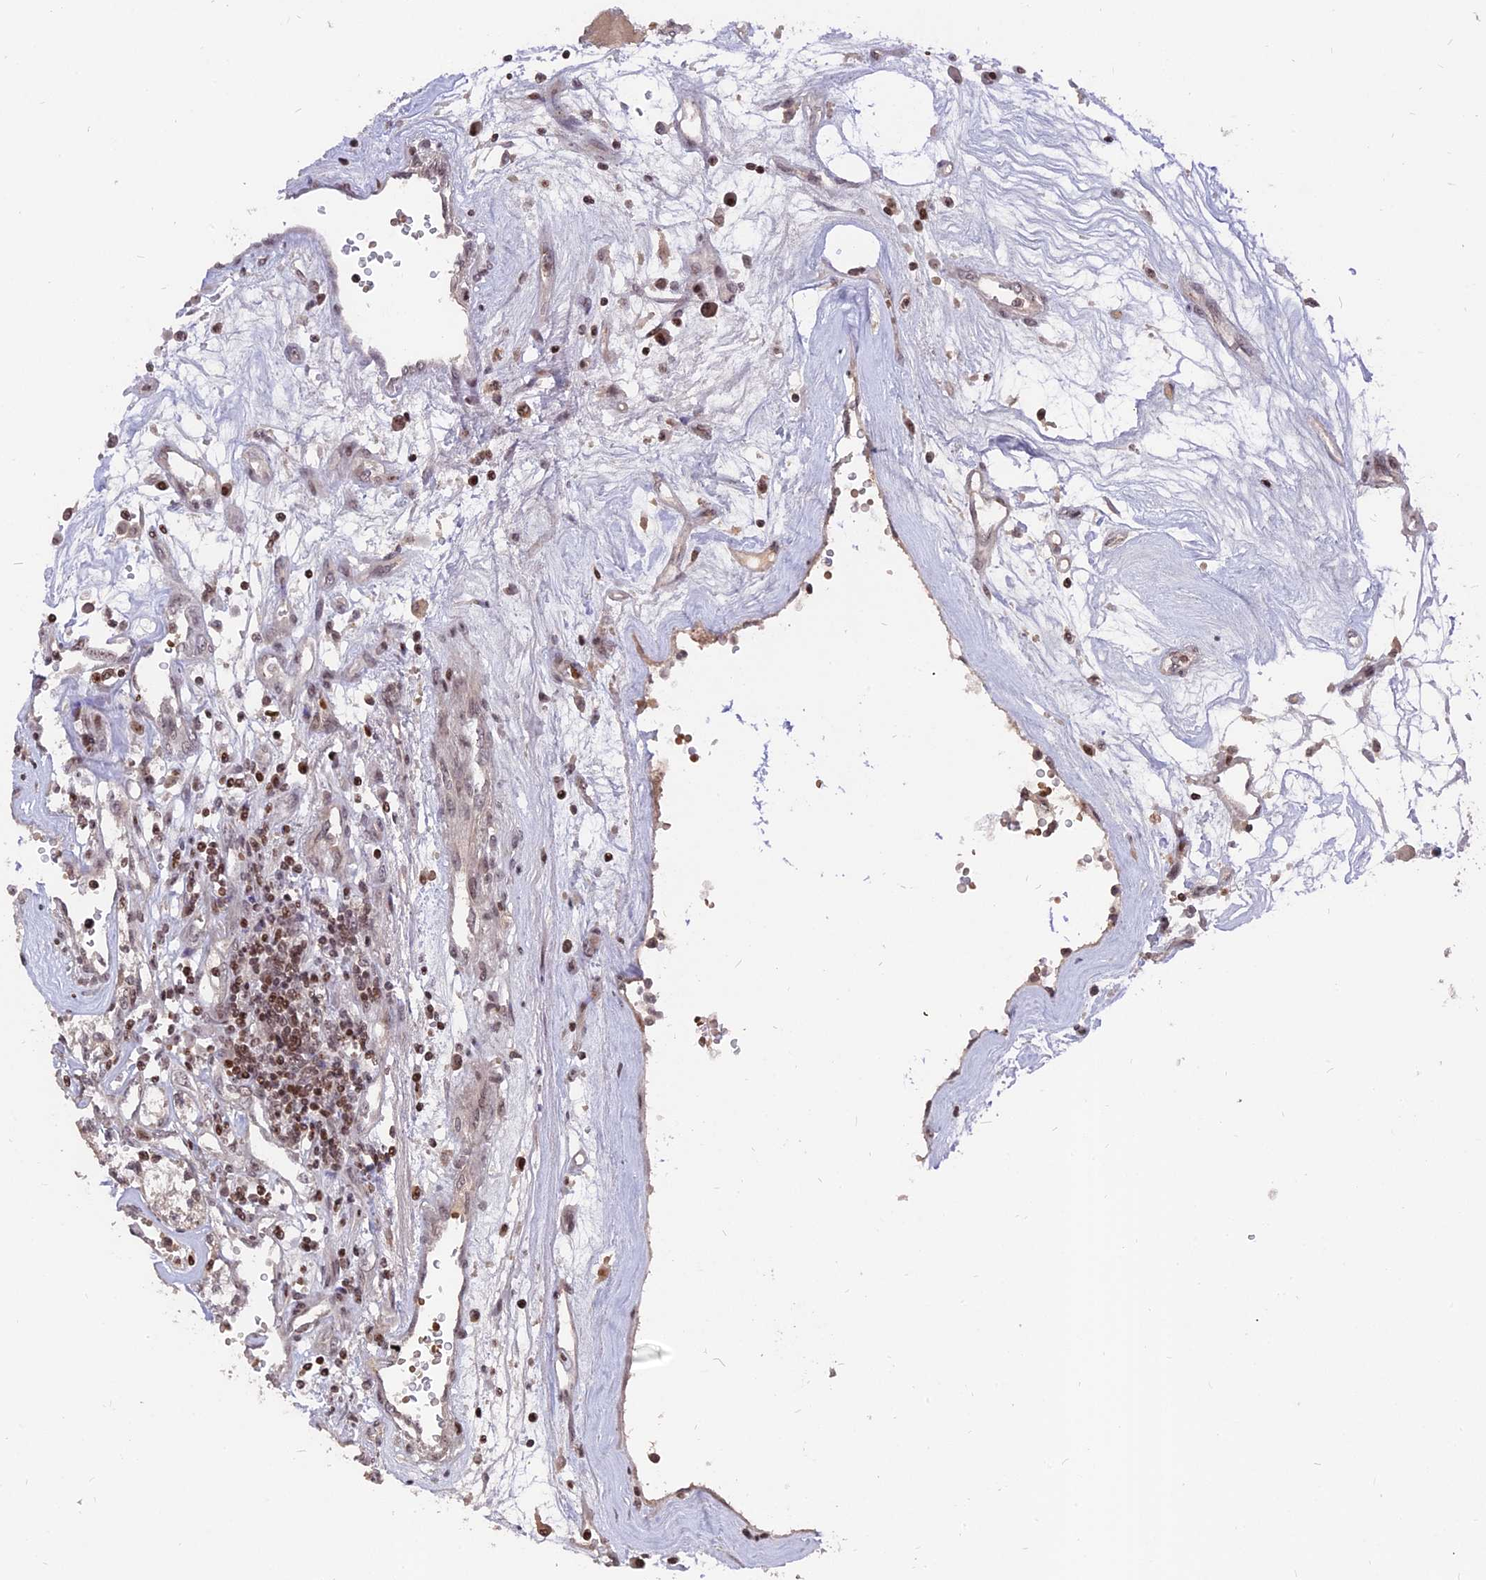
{"staining": {"intensity": "weak", "quantity": "<25%", "location": "nuclear"}, "tissue": "renal cancer", "cell_type": "Tumor cells", "image_type": "cancer", "snomed": [{"axis": "morphology", "description": "Adenocarcinoma, NOS"}, {"axis": "topography", "description": "Kidney"}], "caption": "This is an IHC image of human renal cancer. There is no expression in tumor cells.", "gene": "NR1H3", "patient": {"sex": "female", "age": 59}}